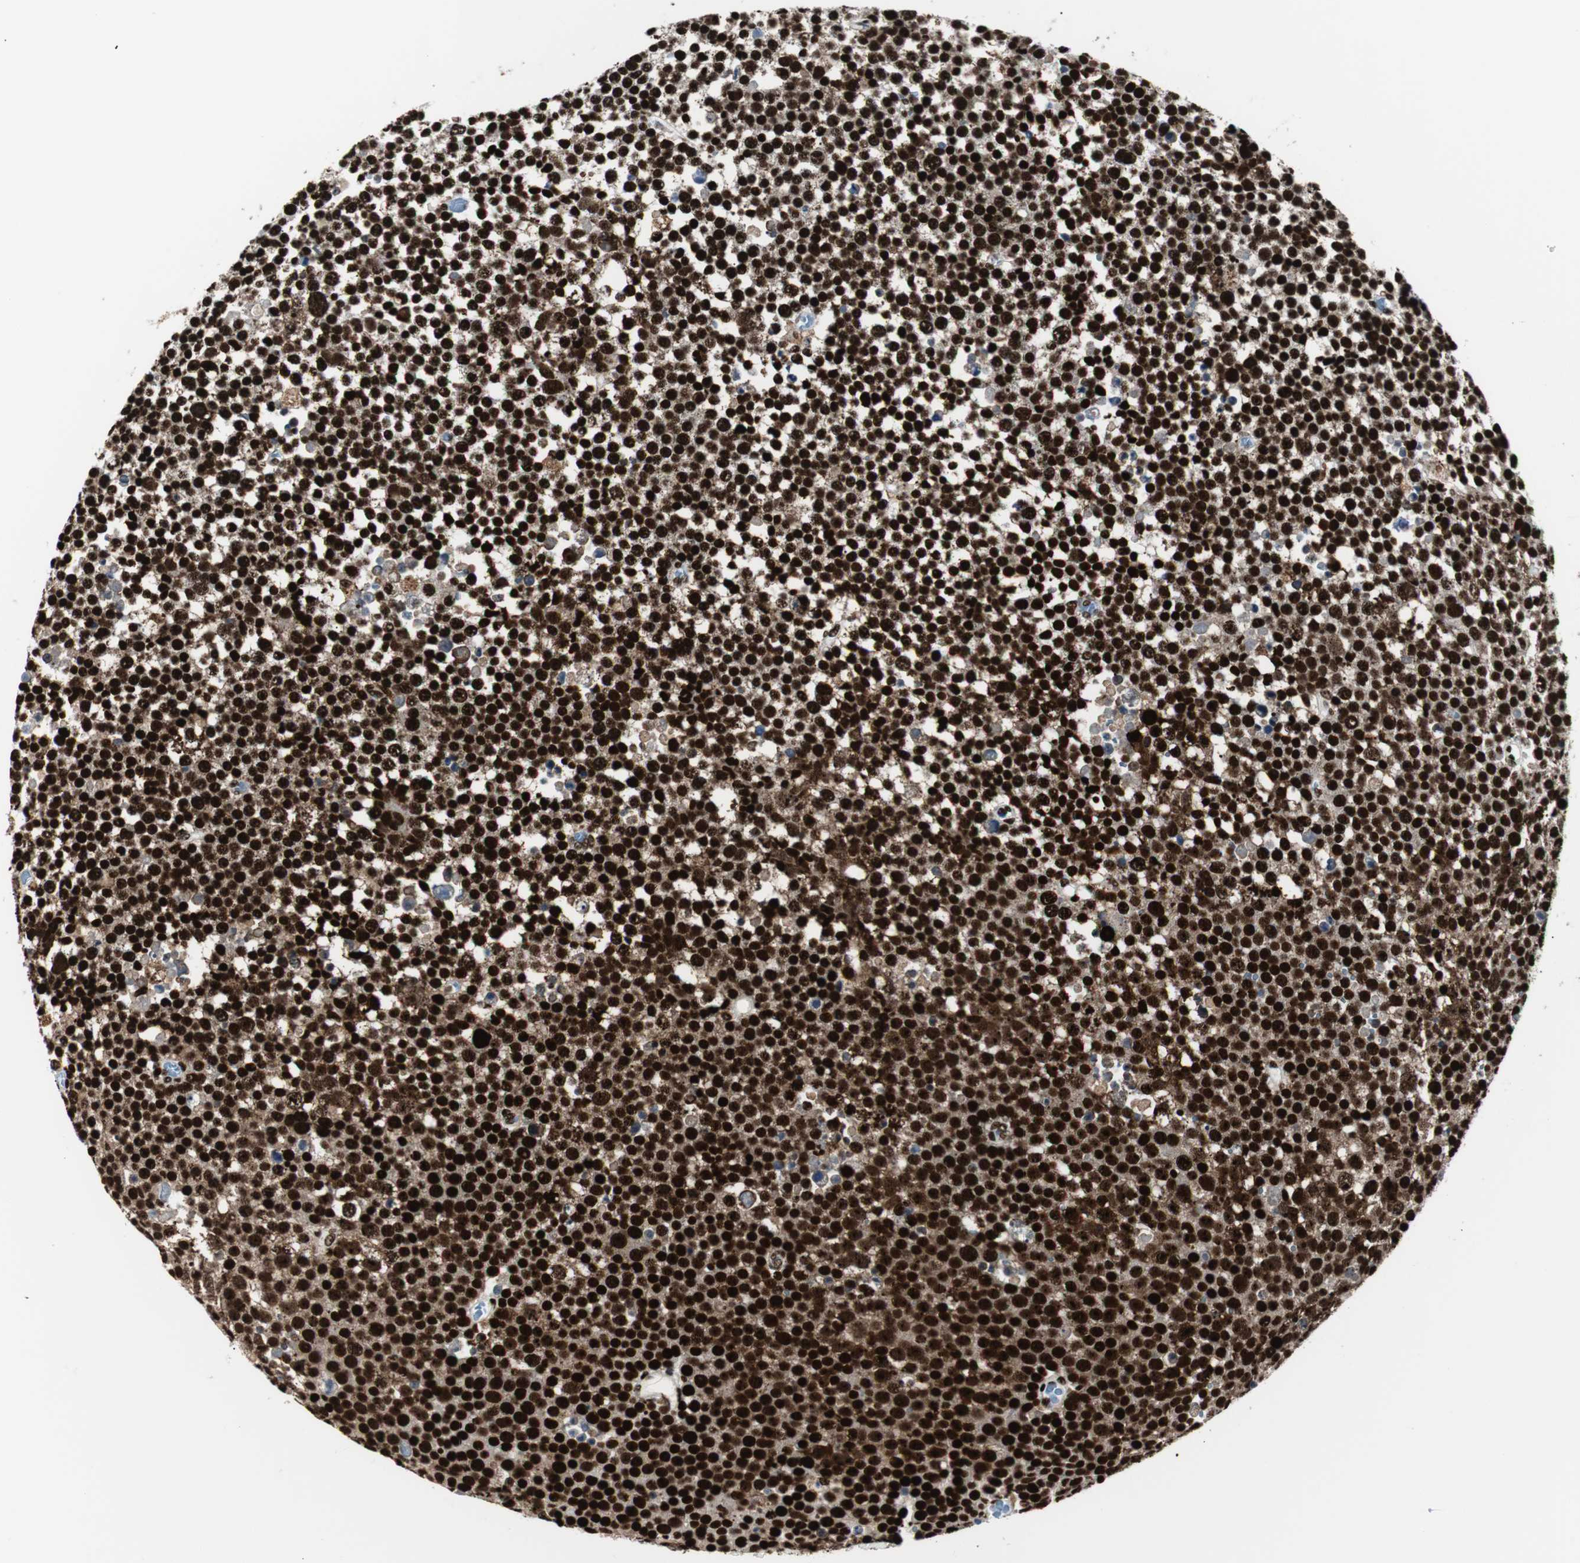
{"staining": {"intensity": "strong", "quantity": ">75%", "location": "cytoplasmic/membranous,nuclear"}, "tissue": "testis cancer", "cell_type": "Tumor cells", "image_type": "cancer", "snomed": [{"axis": "morphology", "description": "Seminoma, NOS"}, {"axis": "topography", "description": "Testis"}], "caption": "Seminoma (testis) stained with a brown dye reveals strong cytoplasmic/membranous and nuclear positive expression in about >75% of tumor cells.", "gene": "NCL", "patient": {"sex": "male", "age": 71}}